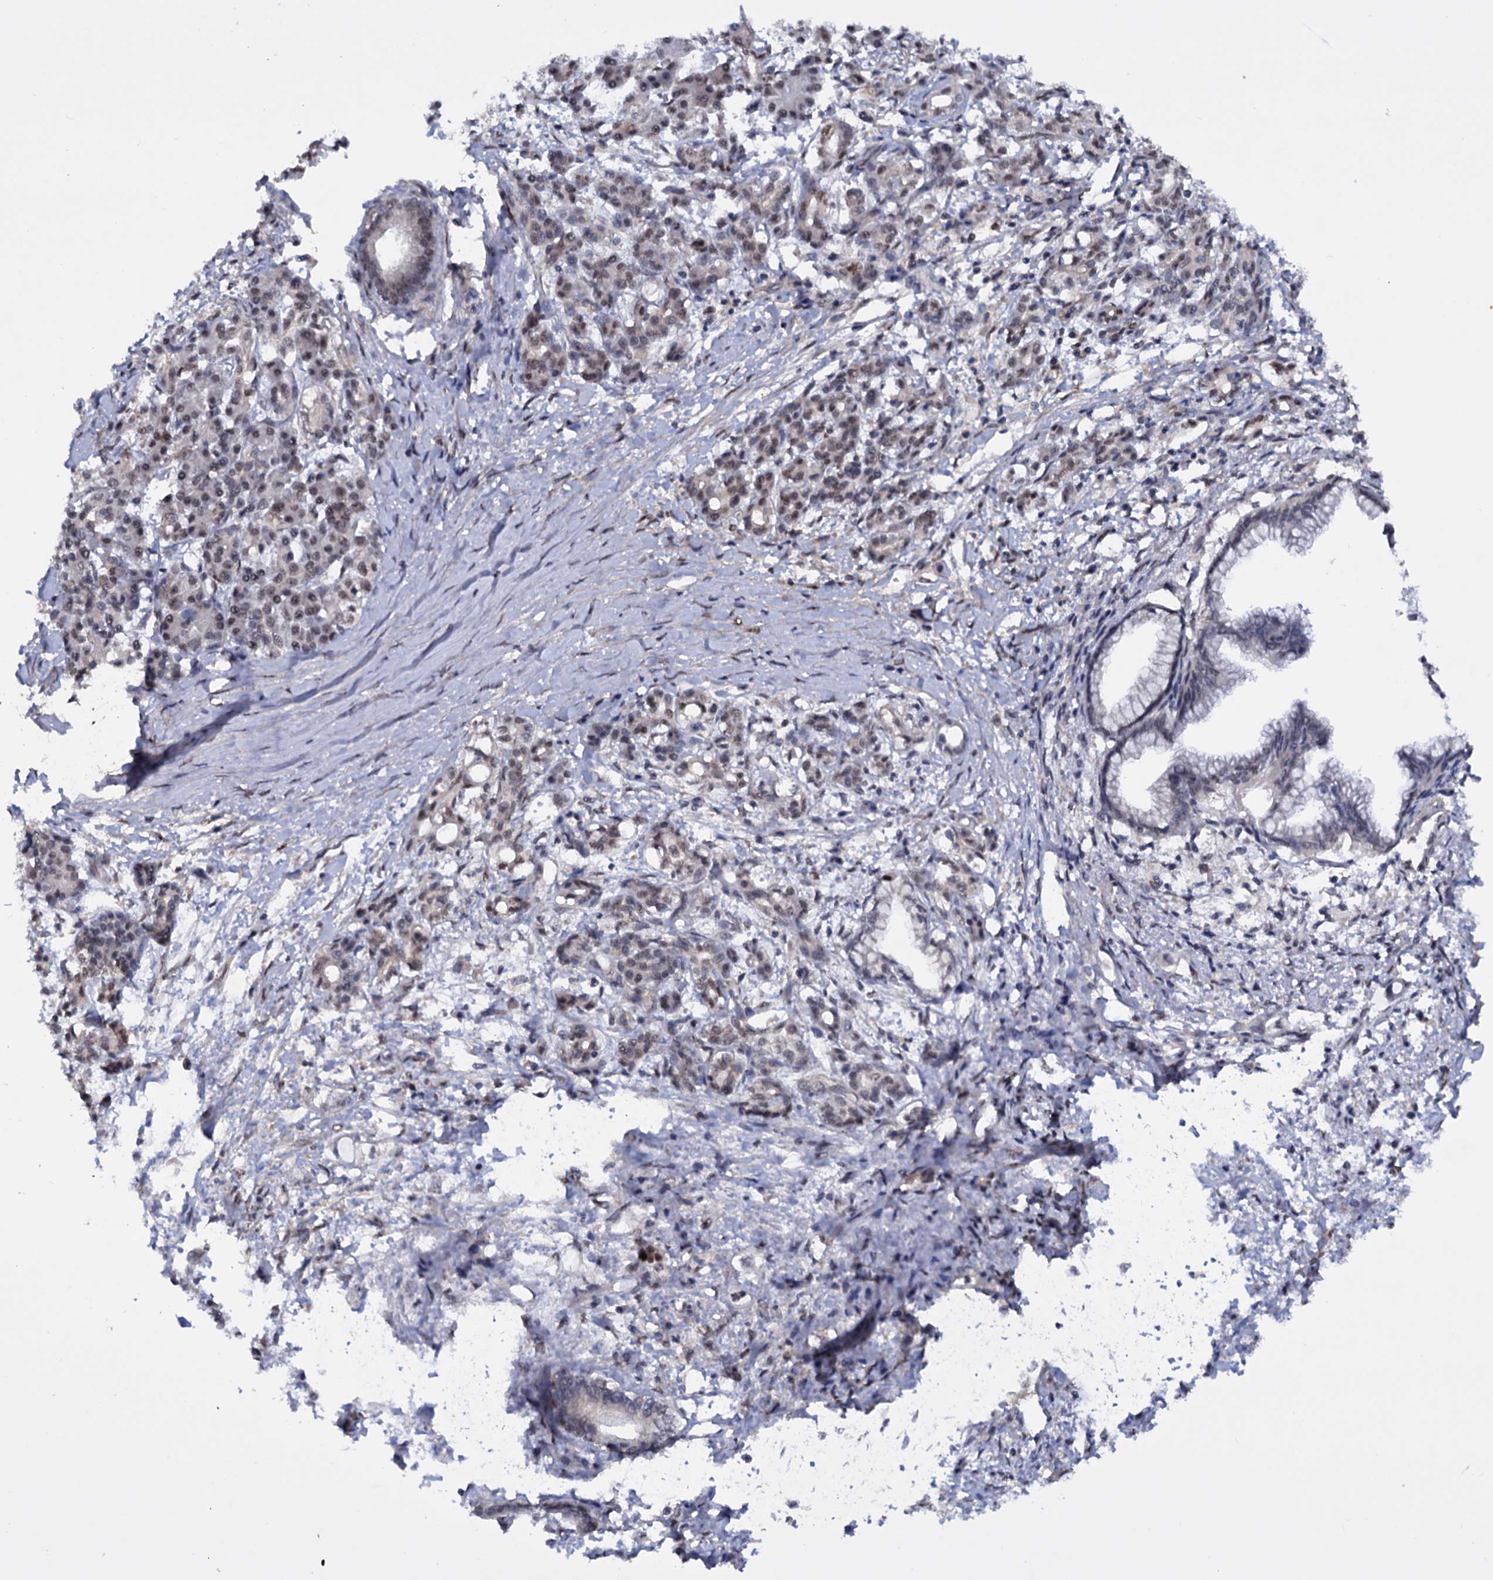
{"staining": {"intensity": "moderate", "quantity": "25%-75%", "location": "nuclear"}, "tissue": "pancreatic cancer", "cell_type": "Tumor cells", "image_type": "cancer", "snomed": [{"axis": "morphology", "description": "Adenocarcinoma, NOS"}, {"axis": "topography", "description": "Pancreas"}], "caption": "Immunohistochemical staining of human pancreatic cancer shows medium levels of moderate nuclear protein positivity in about 25%-75% of tumor cells.", "gene": "TBC1D12", "patient": {"sex": "female", "age": 55}}